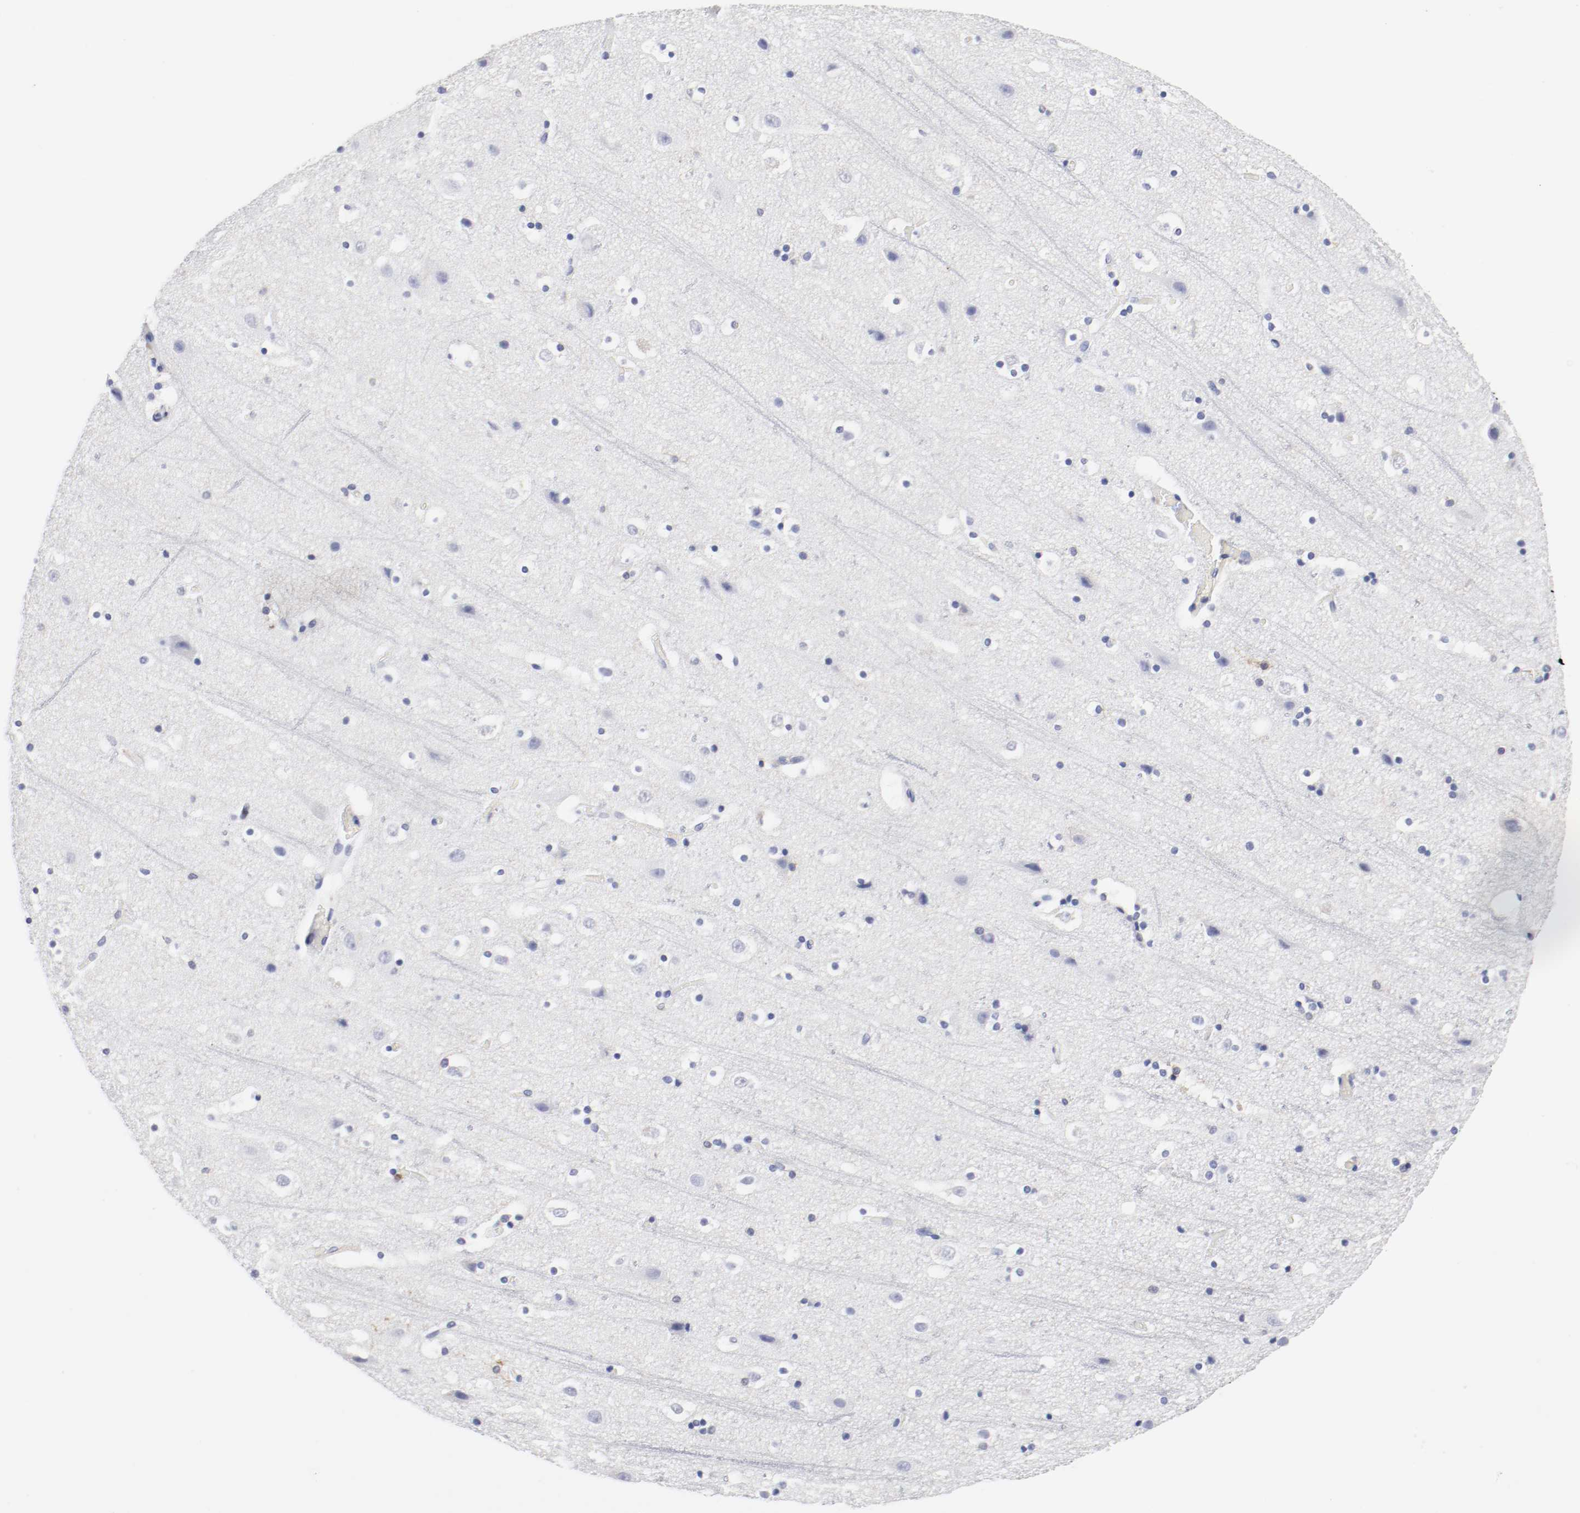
{"staining": {"intensity": "negative", "quantity": "none", "location": "none"}, "tissue": "cerebral cortex", "cell_type": "Endothelial cells", "image_type": "normal", "snomed": [{"axis": "morphology", "description": "Normal tissue, NOS"}, {"axis": "topography", "description": "Cerebral cortex"}], "caption": "Photomicrograph shows no protein expression in endothelial cells of unremarkable cerebral cortex.", "gene": "ITGAX", "patient": {"sex": "male", "age": 45}}